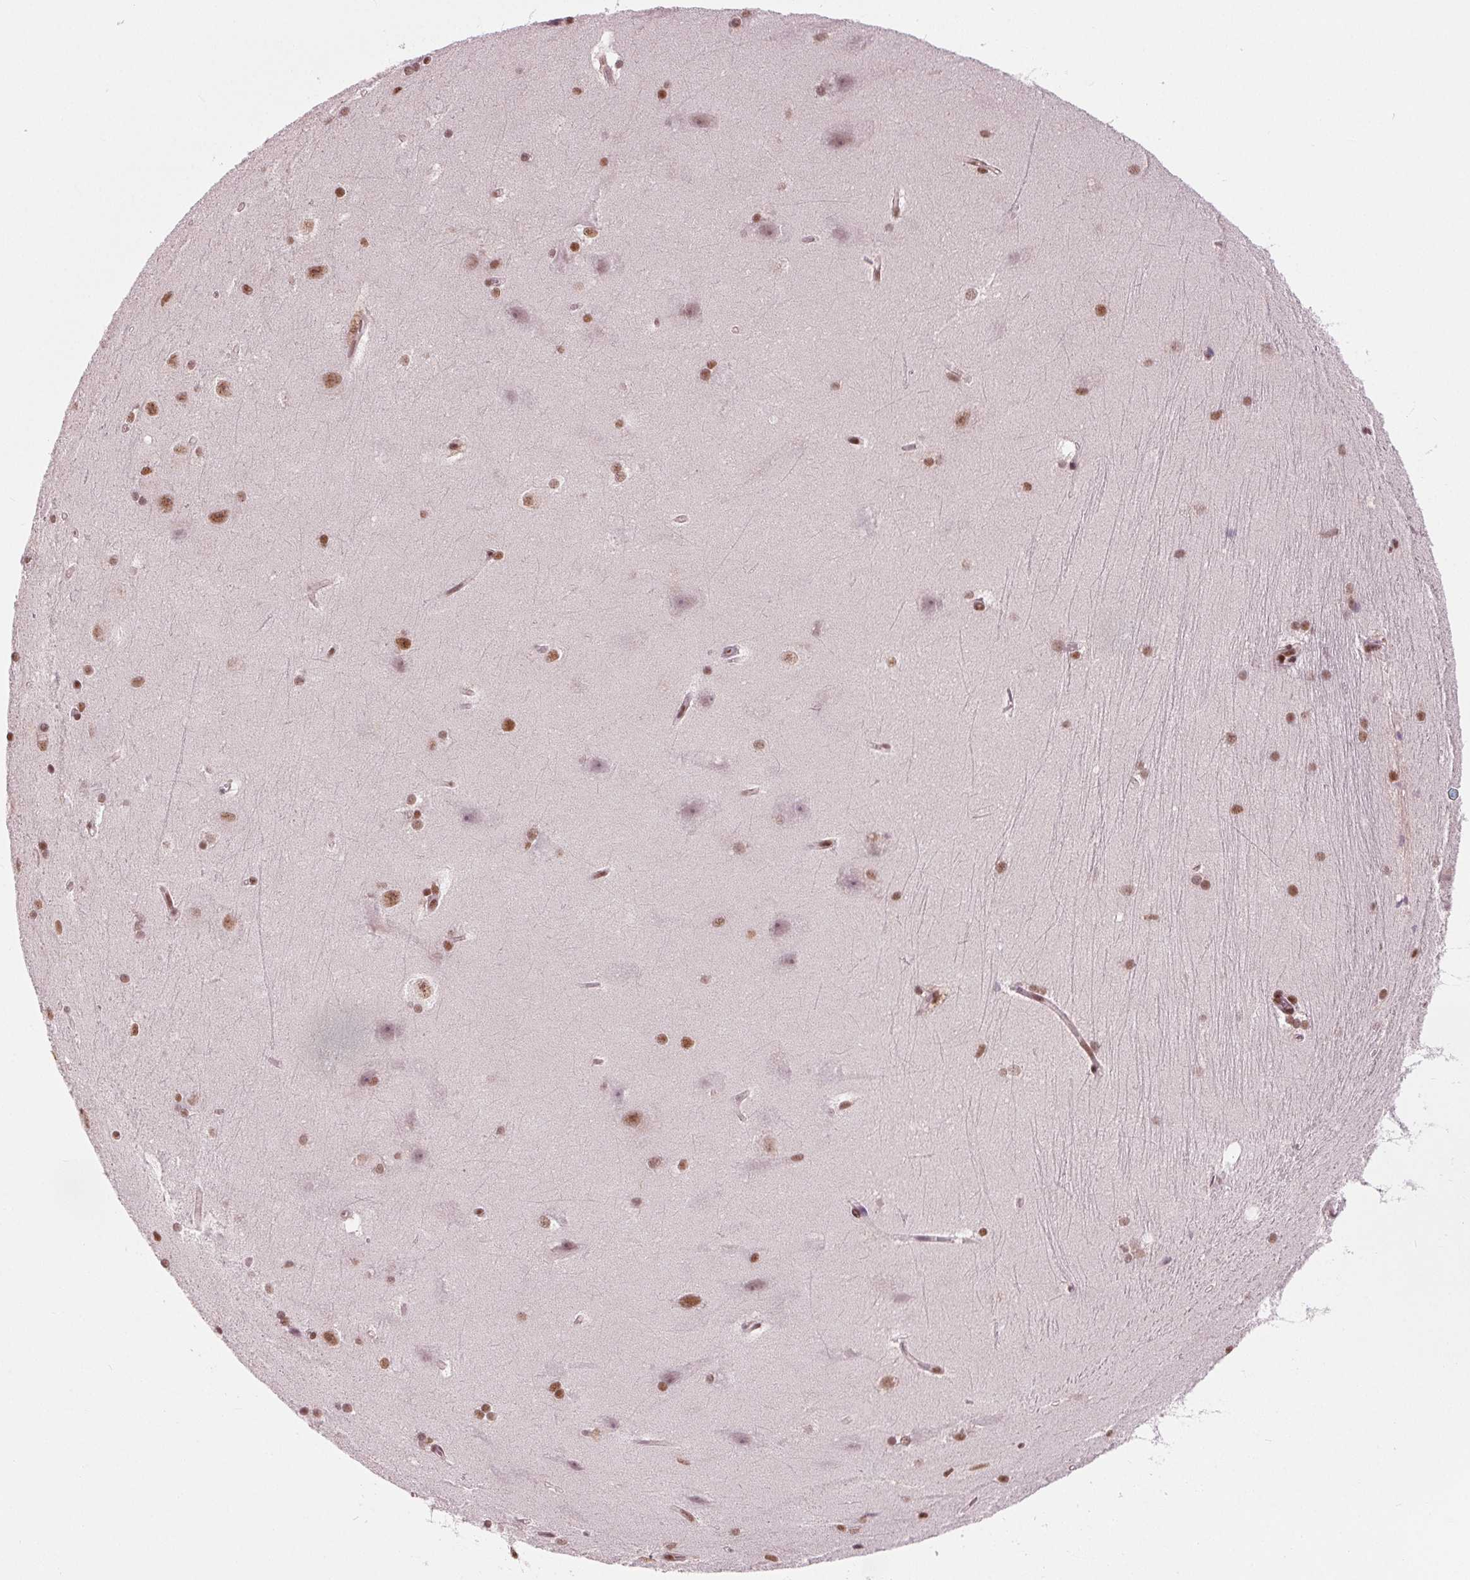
{"staining": {"intensity": "moderate", "quantity": ">75%", "location": "nuclear"}, "tissue": "hippocampus", "cell_type": "Glial cells", "image_type": "normal", "snomed": [{"axis": "morphology", "description": "Normal tissue, NOS"}, {"axis": "topography", "description": "Cerebral cortex"}, {"axis": "topography", "description": "Hippocampus"}], "caption": "Human hippocampus stained for a protein (brown) exhibits moderate nuclear positive staining in approximately >75% of glial cells.", "gene": "LSM2", "patient": {"sex": "female", "age": 19}}